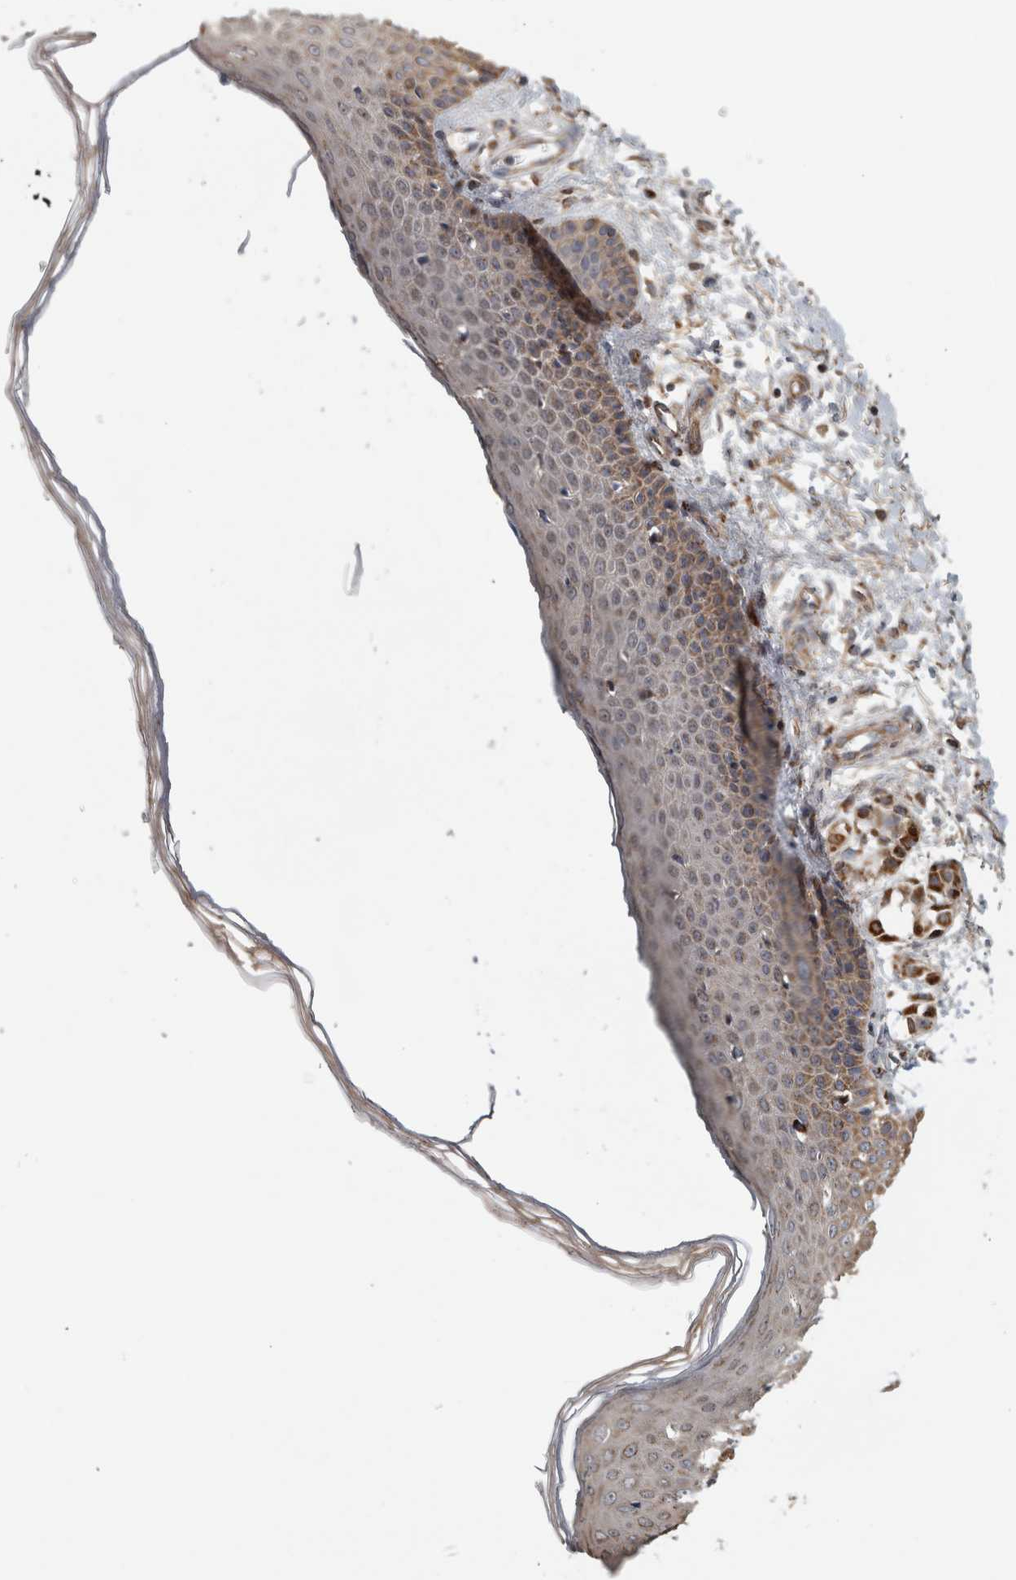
{"staining": {"intensity": "moderate", "quantity": ">75%", "location": "cytoplasmic/membranous"}, "tissue": "skin", "cell_type": "Fibroblasts", "image_type": "normal", "snomed": [{"axis": "morphology", "description": "Normal tissue, NOS"}, {"axis": "morphology", "description": "Inflammation, NOS"}, {"axis": "topography", "description": "Skin"}], "caption": "About >75% of fibroblasts in normal skin reveal moderate cytoplasmic/membranous protein staining as visualized by brown immunohistochemical staining.", "gene": "ST8SIA1", "patient": {"sex": "female", "age": 44}}